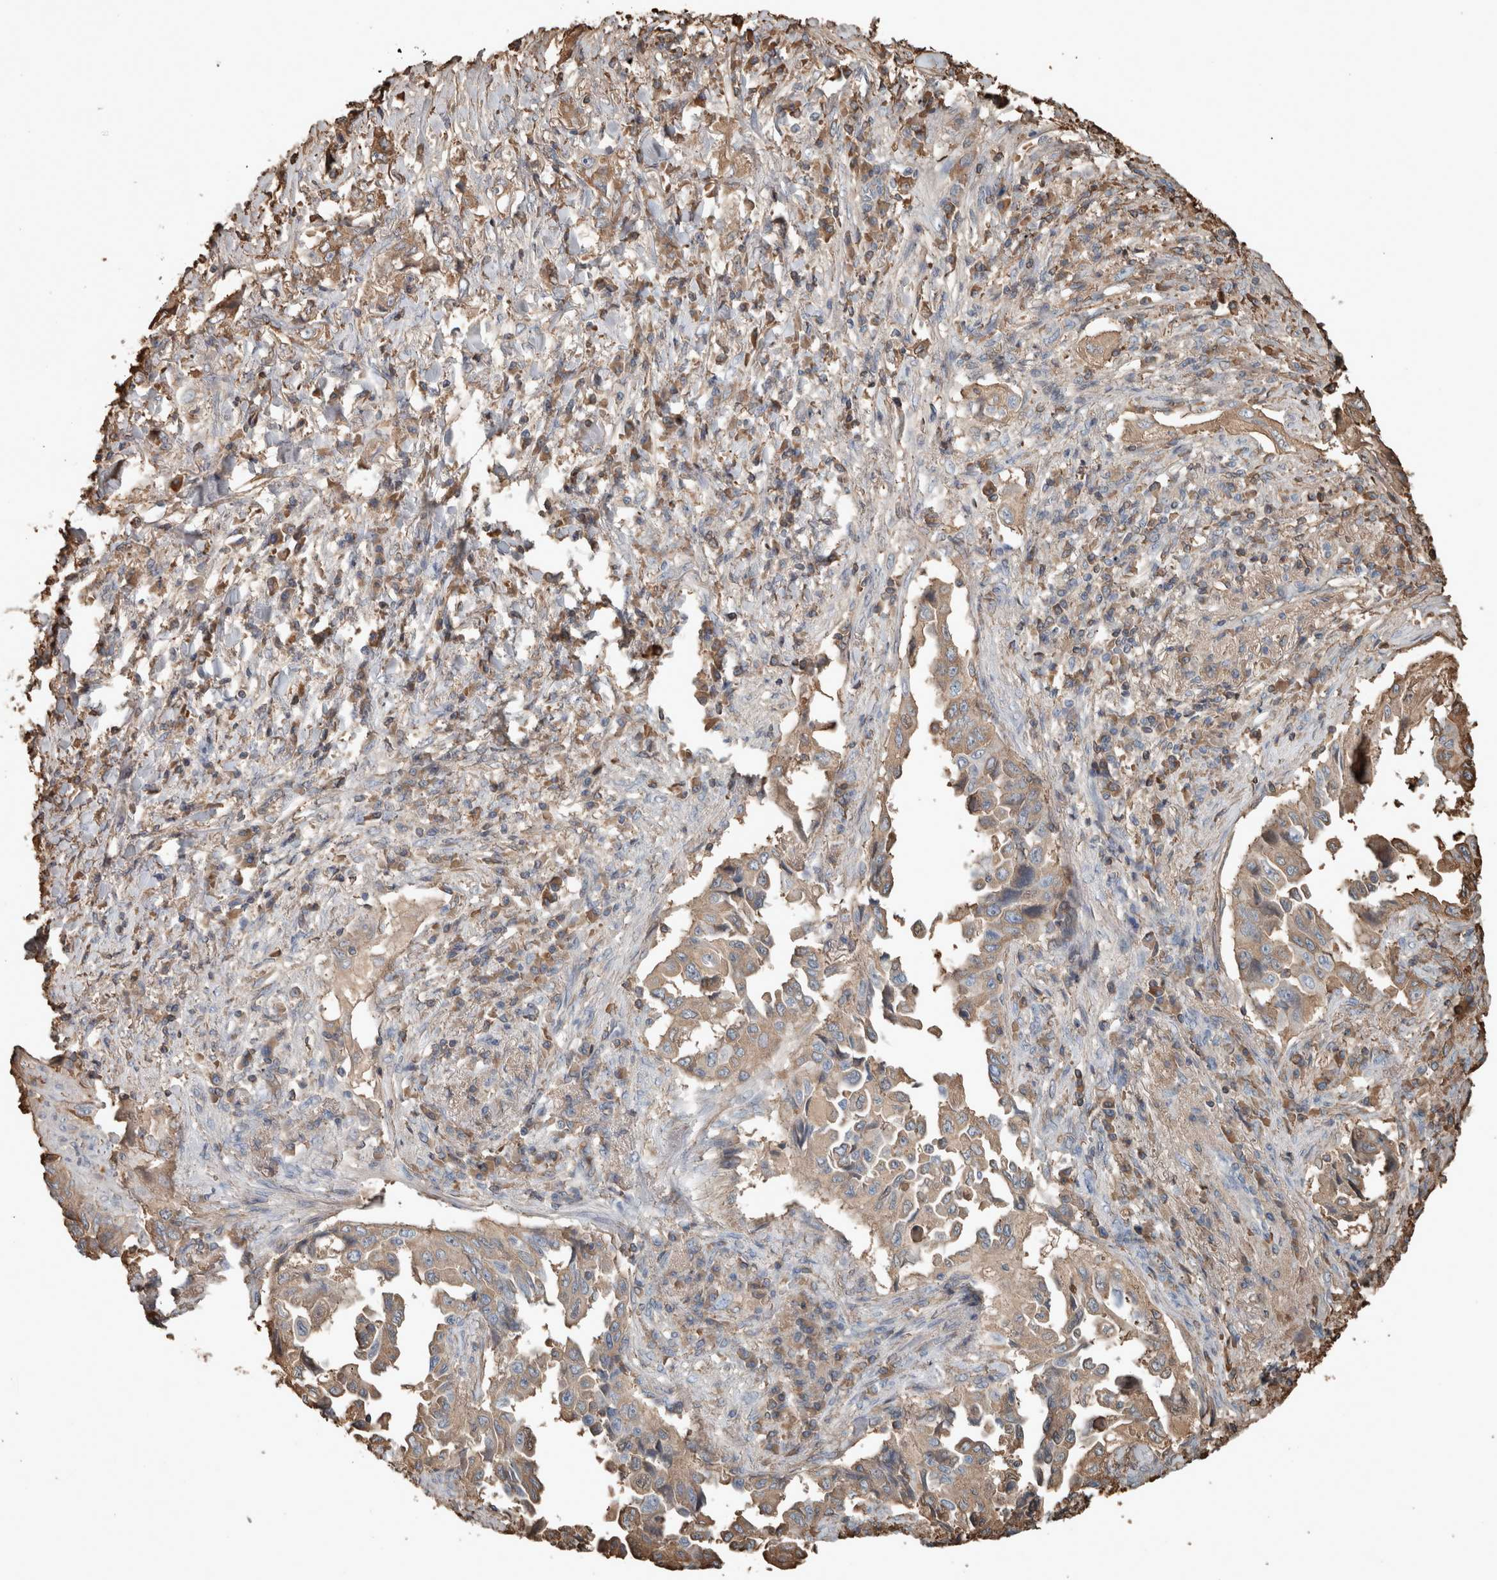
{"staining": {"intensity": "weak", "quantity": ">75%", "location": "cytoplasmic/membranous"}, "tissue": "lung cancer", "cell_type": "Tumor cells", "image_type": "cancer", "snomed": [{"axis": "morphology", "description": "Adenocarcinoma, NOS"}, {"axis": "topography", "description": "Lung"}], "caption": "Lung adenocarcinoma stained for a protein (brown) displays weak cytoplasmic/membranous positive expression in about >75% of tumor cells.", "gene": "USP34", "patient": {"sex": "female", "age": 51}}